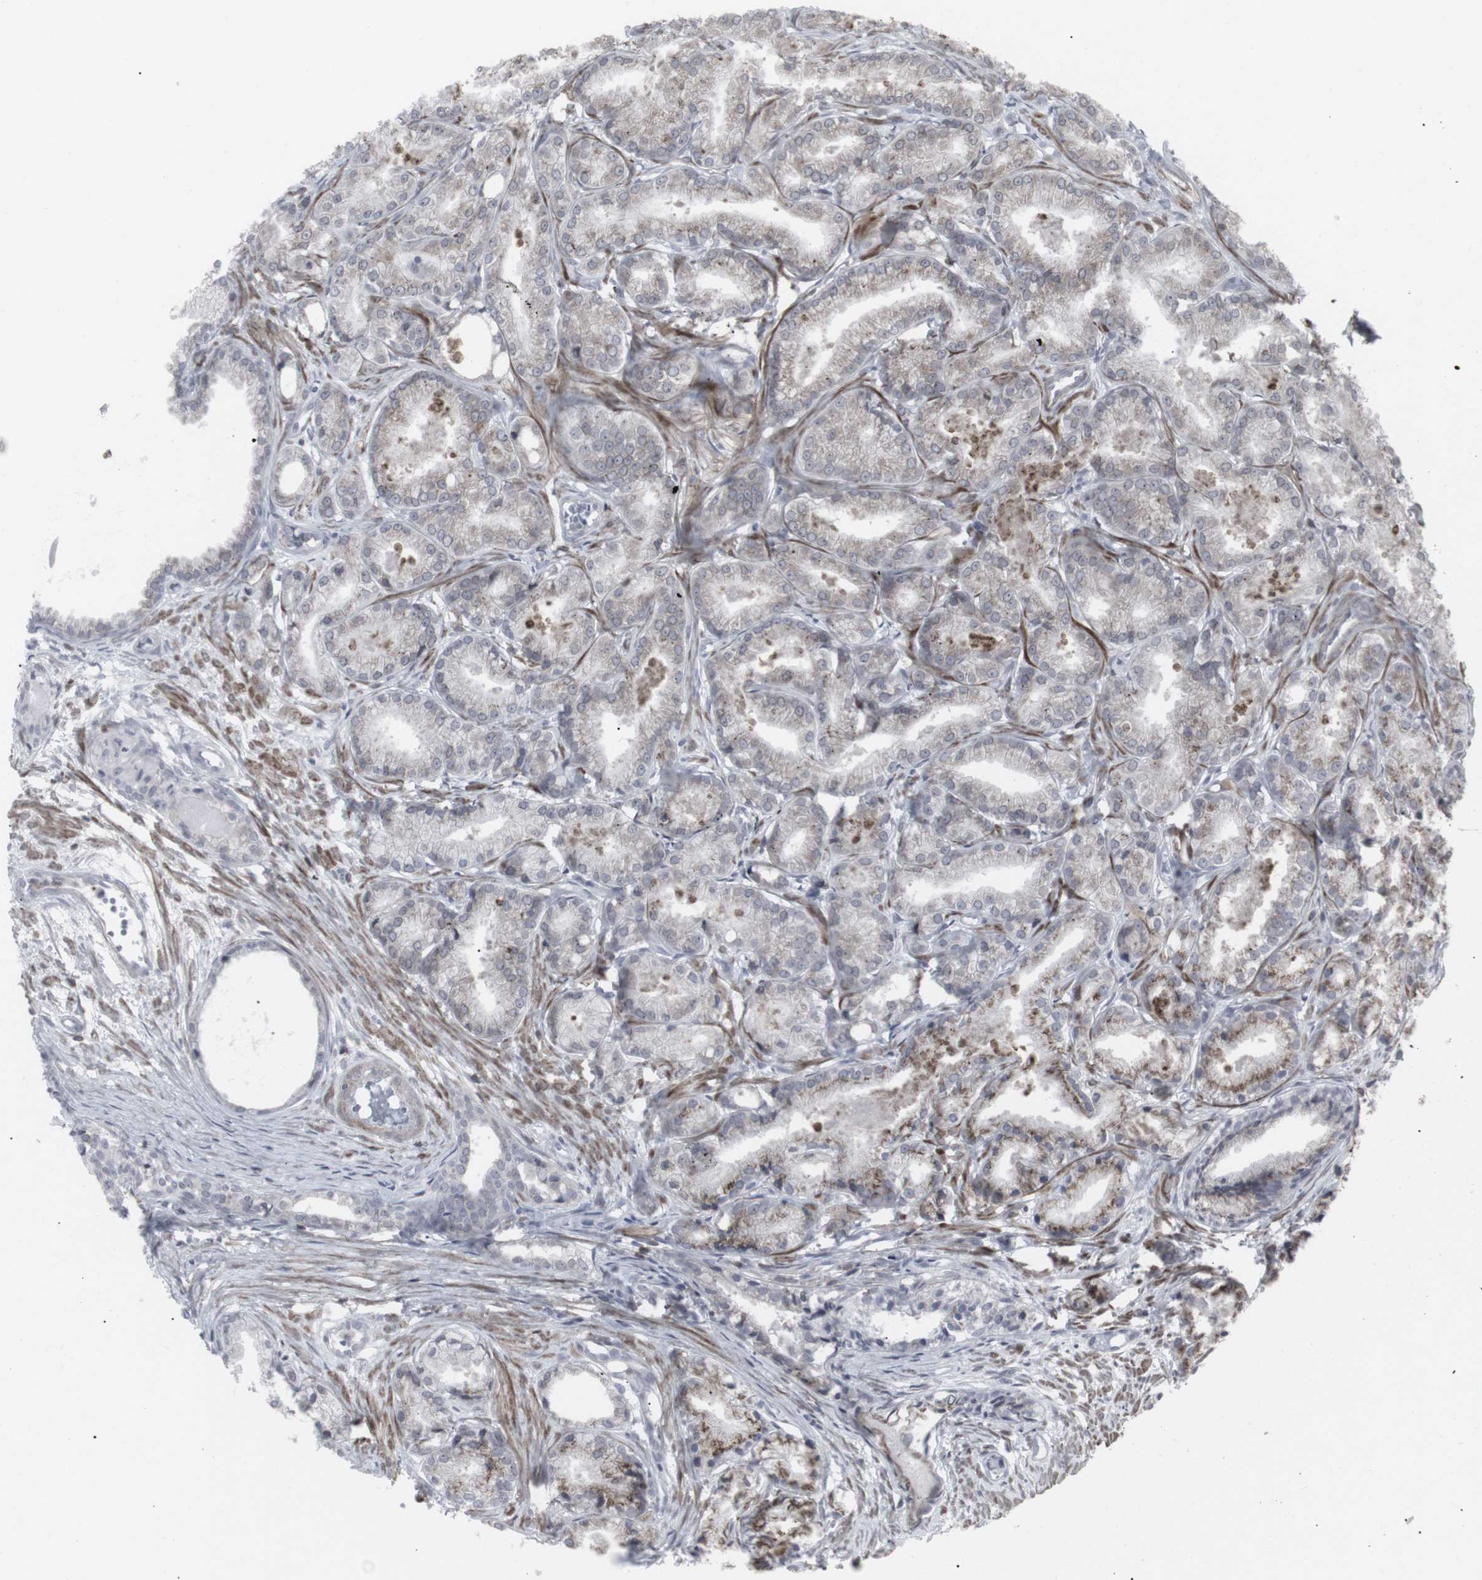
{"staining": {"intensity": "moderate", "quantity": "25%-75%", "location": "cytoplasmic/membranous"}, "tissue": "prostate cancer", "cell_type": "Tumor cells", "image_type": "cancer", "snomed": [{"axis": "morphology", "description": "Adenocarcinoma, Low grade"}, {"axis": "topography", "description": "Prostate"}], "caption": "This is a photomicrograph of immunohistochemistry (IHC) staining of prostate low-grade adenocarcinoma, which shows moderate expression in the cytoplasmic/membranous of tumor cells.", "gene": "APOBEC2", "patient": {"sex": "male", "age": 72}}